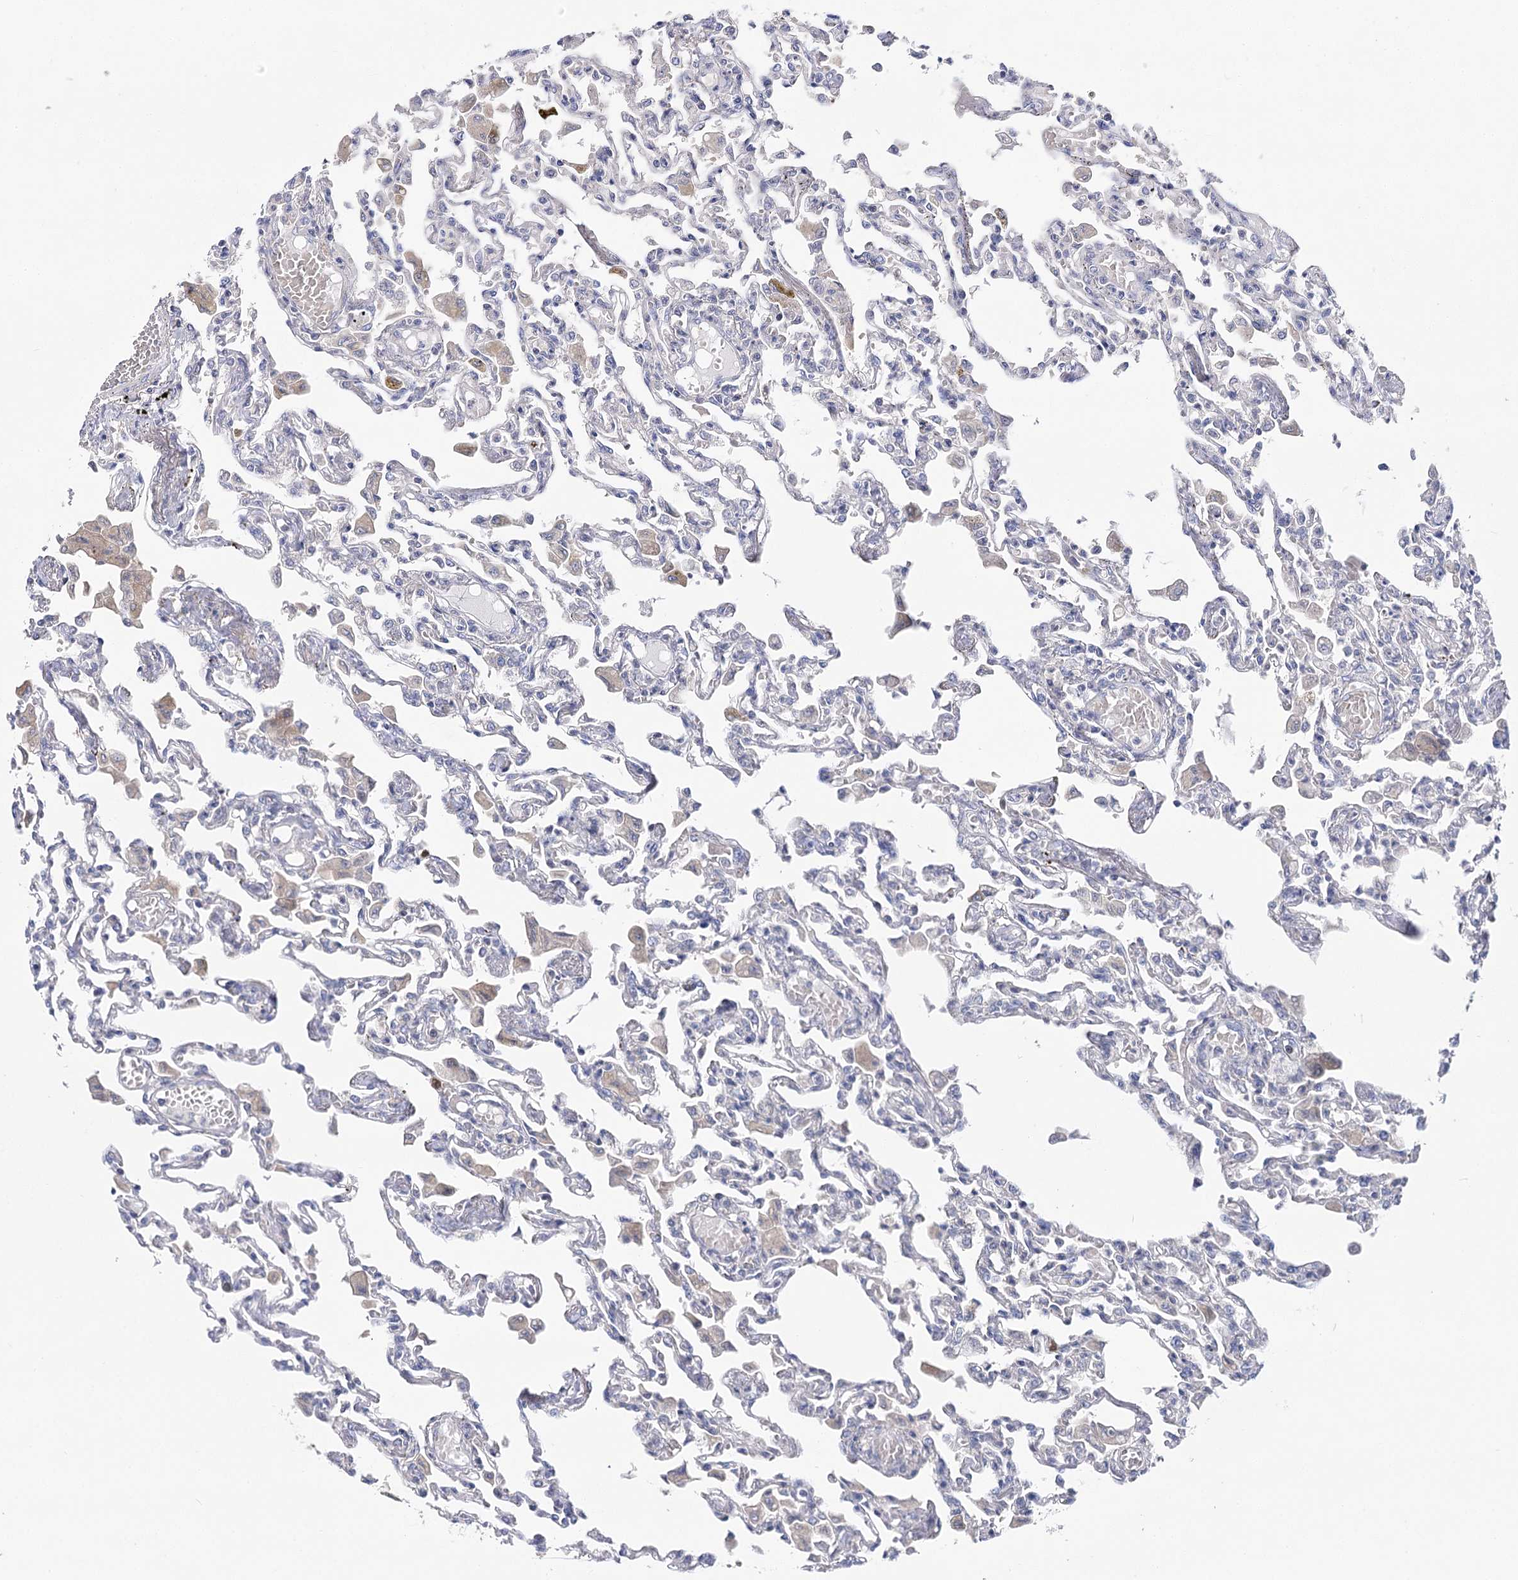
{"staining": {"intensity": "negative", "quantity": "none", "location": "none"}, "tissue": "lung", "cell_type": "Alveolar cells", "image_type": "normal", "snomed": [{"axis": "morphology", "description": "Normal tissue, NOS"}, {"axis": "topography", "description": "Bronchus"}, {"axis": "topography", "description": "Lung"}], "caption": "Immunohistochemistry micrograph of benign lung: lung stained with DAB (3,3'-diaminobenzidine) reveals no significant protein positivity in alveolar cells.", "gene": "NRAP", "patient": {"sex": "female", "age": 49}}